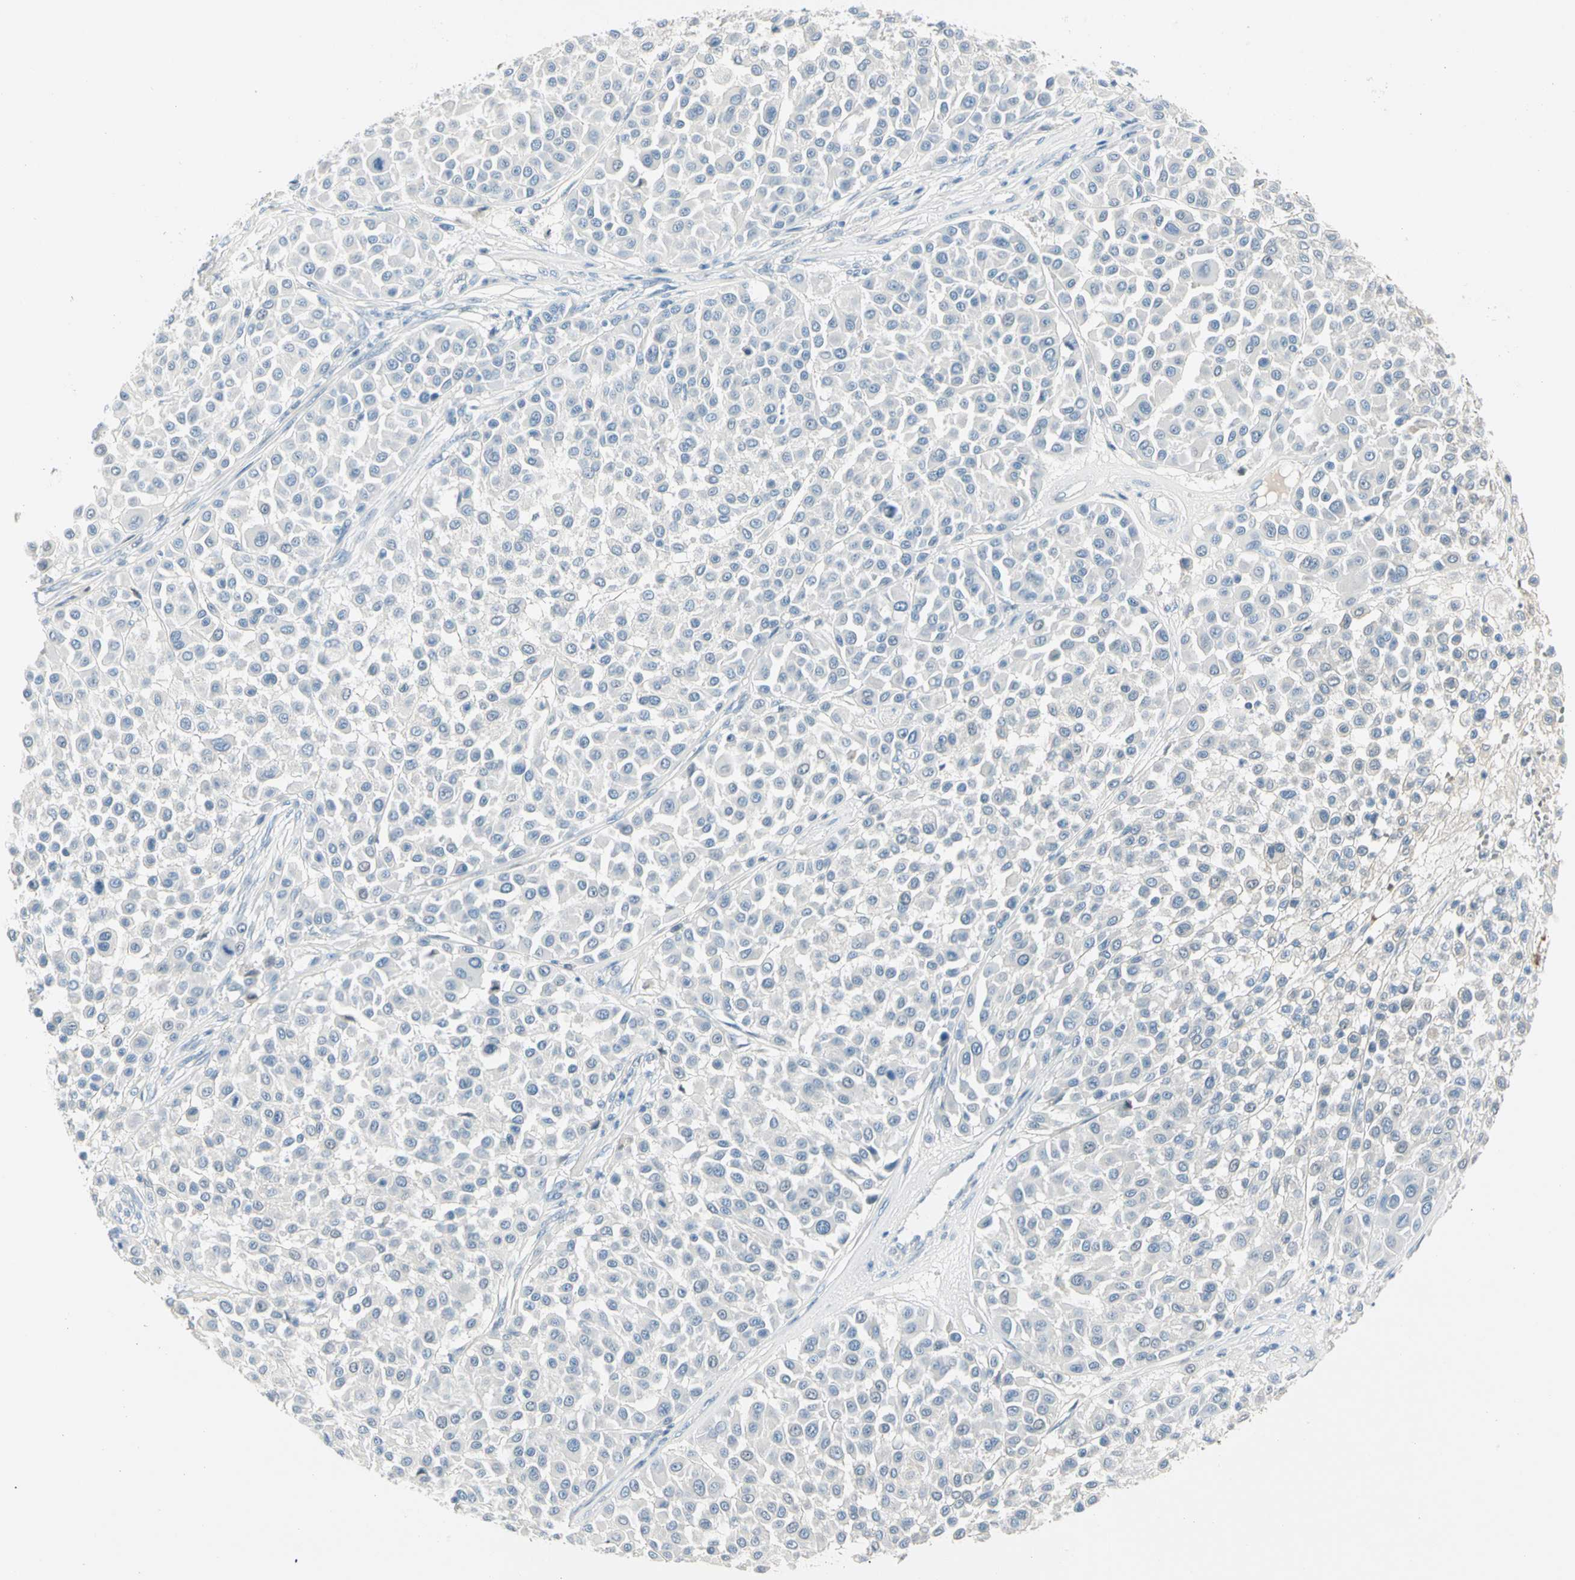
{"staining": {"intensity": "negative", "quantity": "none", "location": "none"}, "tissue": "melanoma", "cell_type": "Tumor cells", "image_type": "cancer", "snomed": [{"axis": "morphology", "description": "Malignant melanoma, Metastatic site"}, {"axis": "topography", "description": "Soft tissue"}], "caption": "A photomicrograph of malignant melanoma (metastatic site) stained for a protein shows no brown staining in tumor cells. The staining was performed using DAB to visualize the protein expression in brown, while the nuclei were stained in blue with hematoxylin (Magnification: 20x).", "gene": "CA1", "patient": {"sex": "male", "age": 41}}